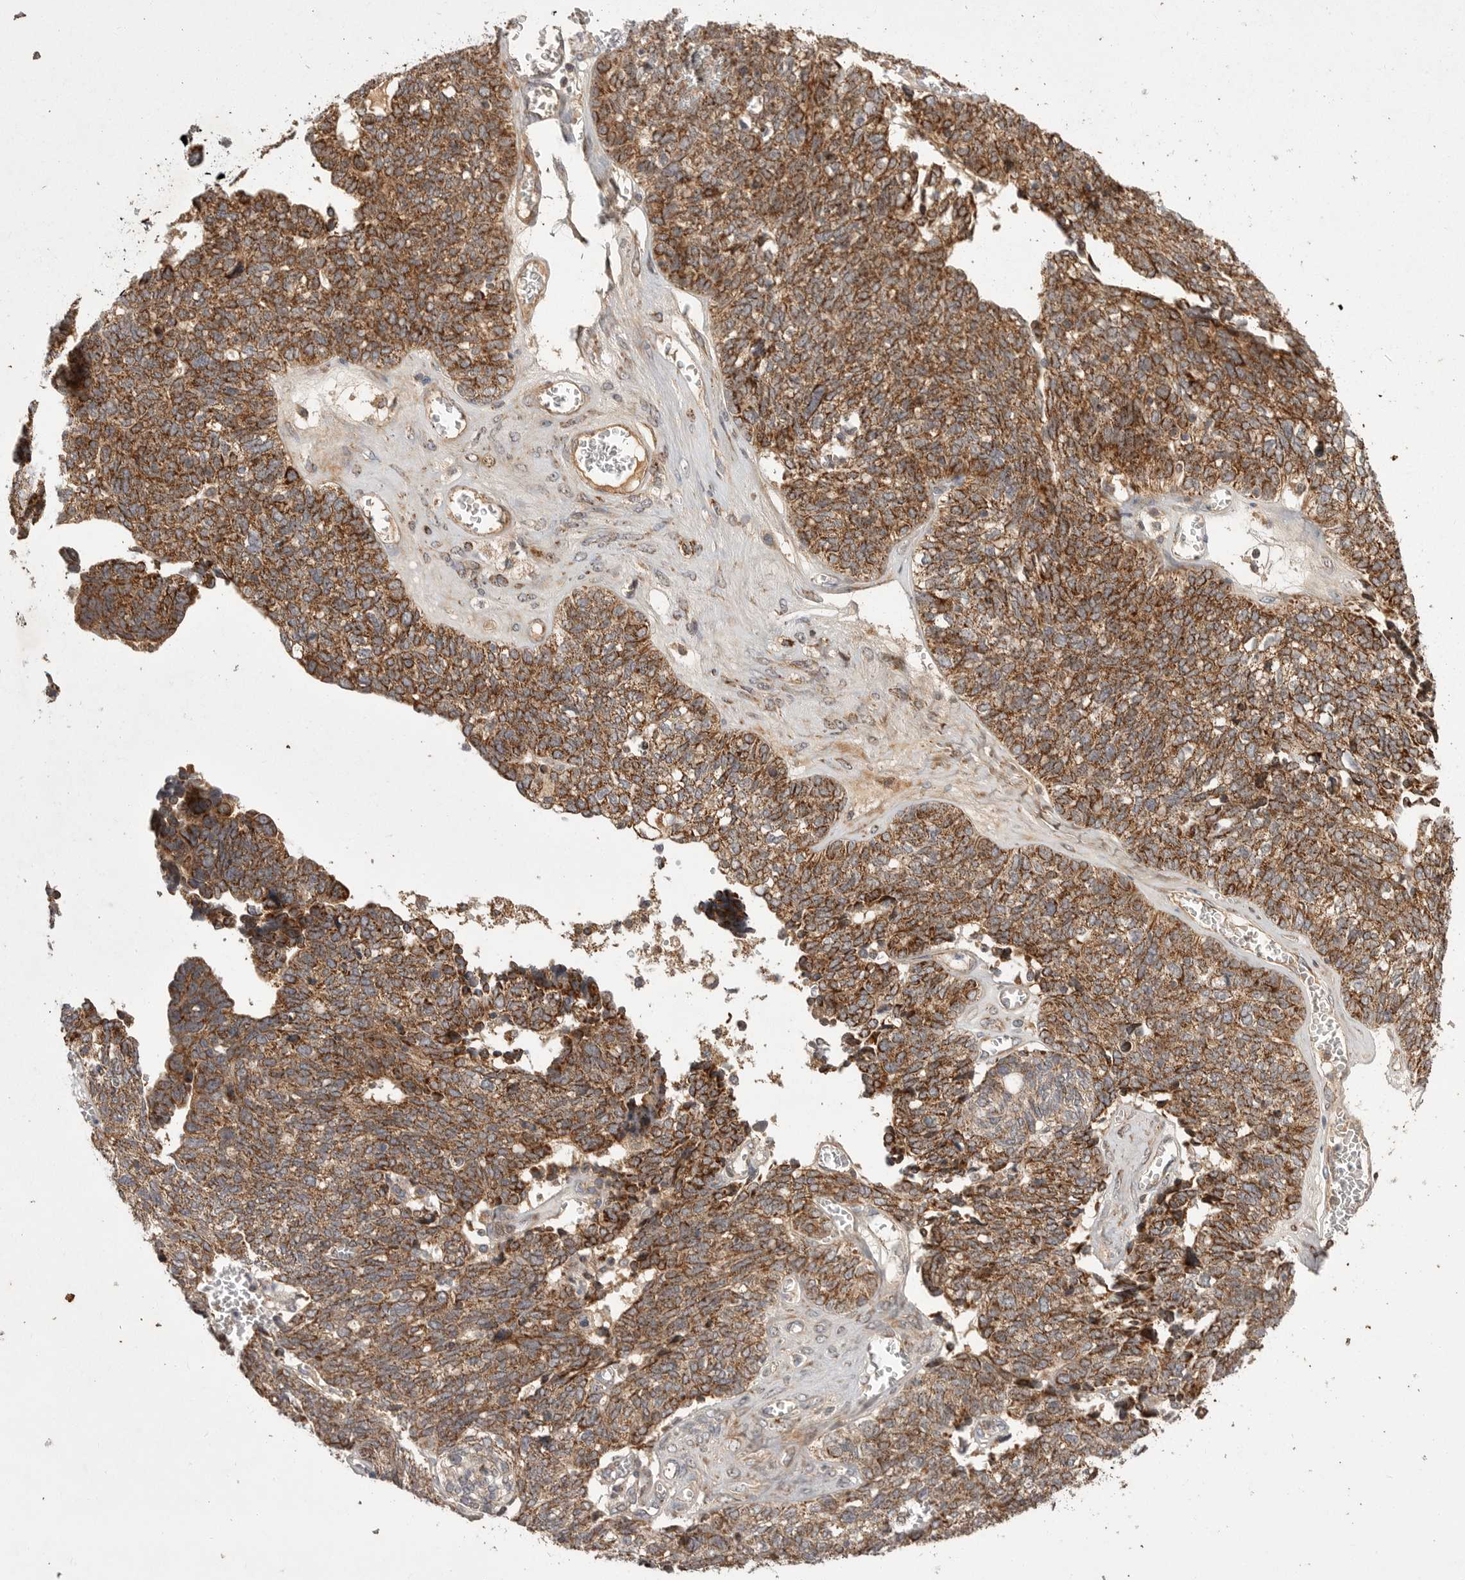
{"staining": {"intensity": "strong", "quantity": ">75%", "location": "cytoplasmic/membranous"}, "tissue": "ovarian cancer", "cell_type": "Tumor cells", "image_type": "cancer", "snomed": [{"axis": "morphology", "description": "Cystadenocarcinoma, serous, NOS"}, {"axis": "topography", "description": "Ovary"}], "caption": "The photomicrograph reveals a brown stain indicating the presence of a protein in the cytoplasmic/membranous of tumor cells in ovarian cancer (serous cystadenocarcinoma). The staining was performed using DAB, with brown indicating positive protein expression. Nuclei are stained blue with hematoxylin.", "gene": "KYAT3", "patient": {"sex": "female", "age": 79}}